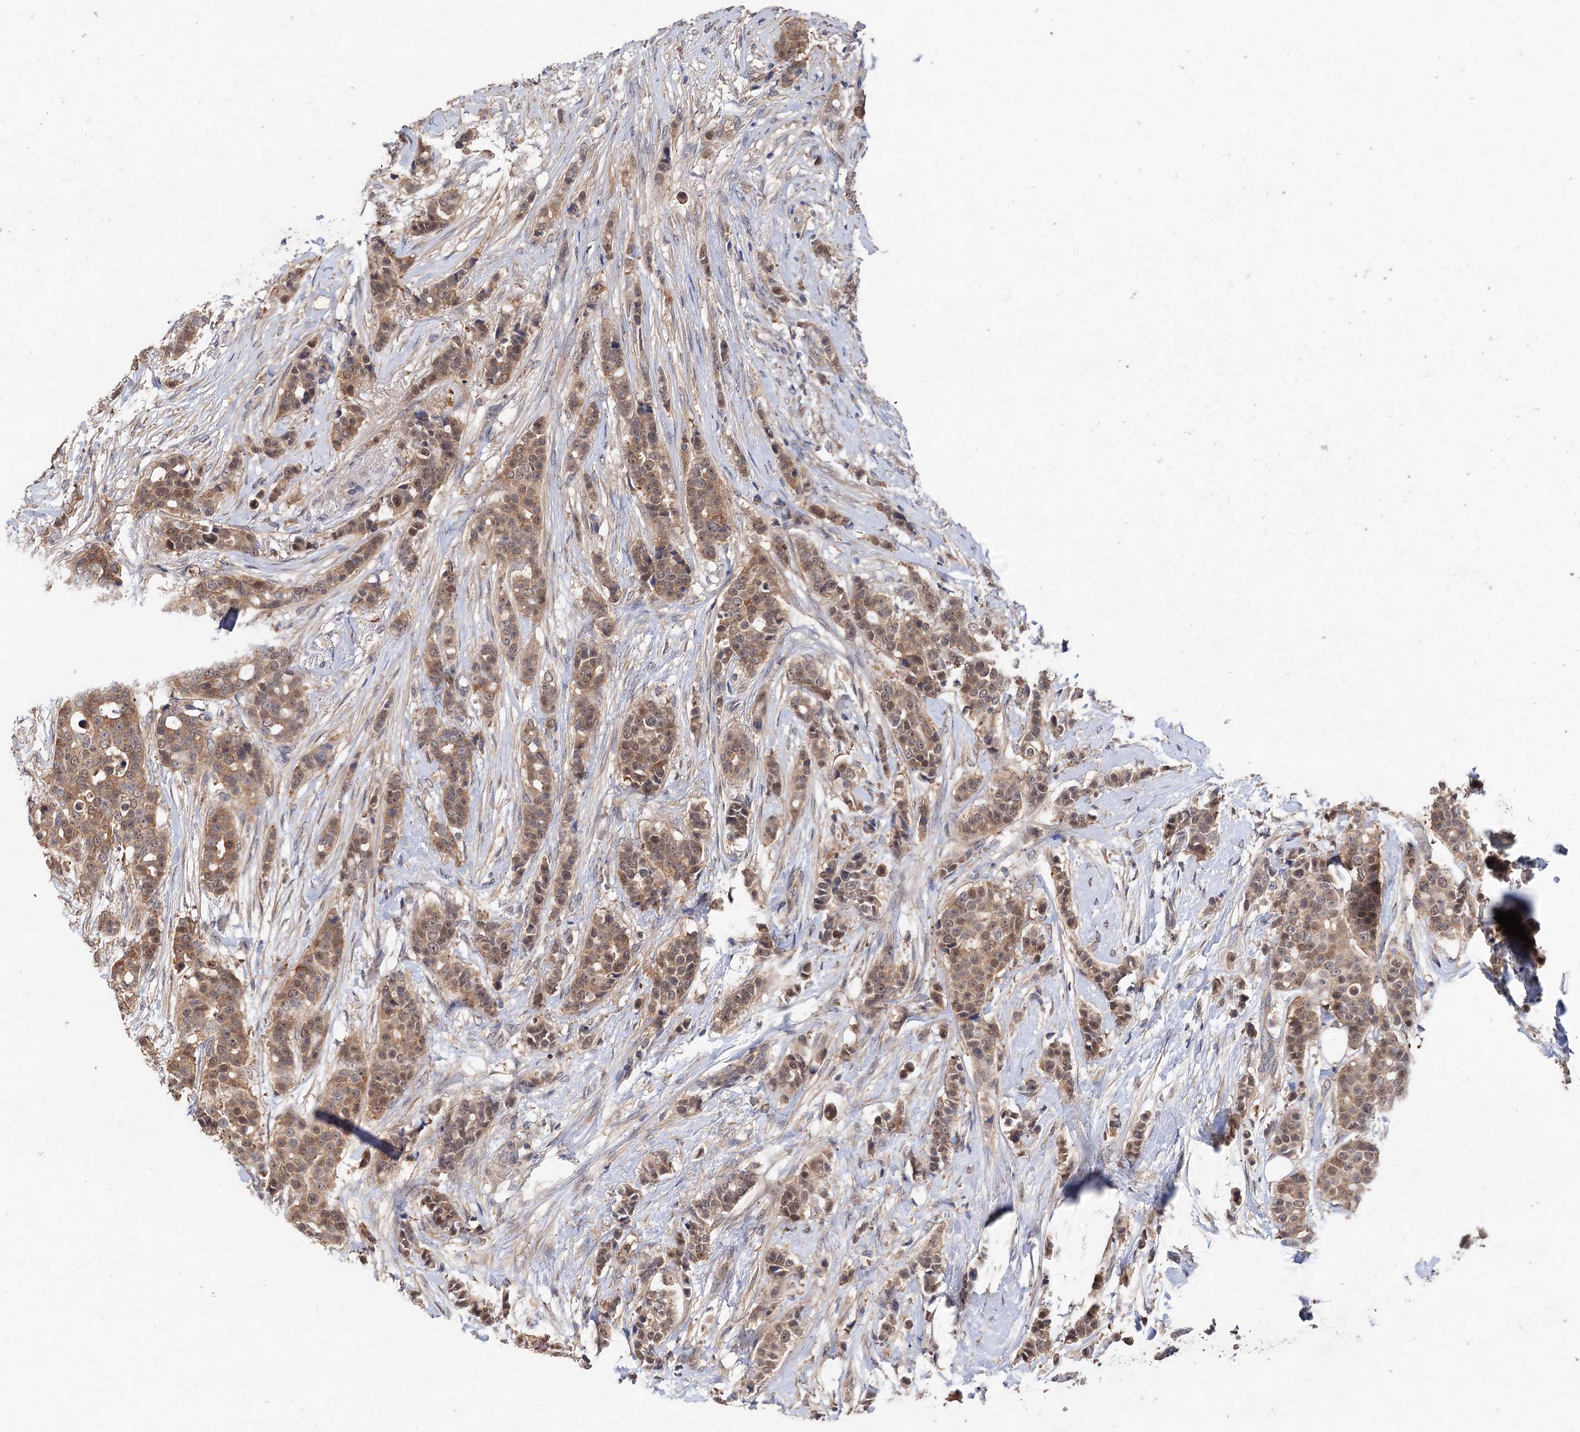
{"staining": {"intensity": "moderate", "quantity": ">75%", "location": "cytoplasmic/membranous,nuclear"}, "tissue": "breast cancer", "cell_type": "Tumor cells", "image_type": "cancer", "snomed": [{"axis": "morphology", "description": "Lobular carcinoma"}, {"axis": "topography", "description": "Breast"}], "caption": "Immunohistochemistry micrograph of human breast cancer stained for a protein (brown), which demonstrates medium levels of moderate cytoplasmic/membranous and nuclear staining in about >75% of tumor cells.", "gene": "NUDCD2", "patient": {"sex": "female", "age": 51}}